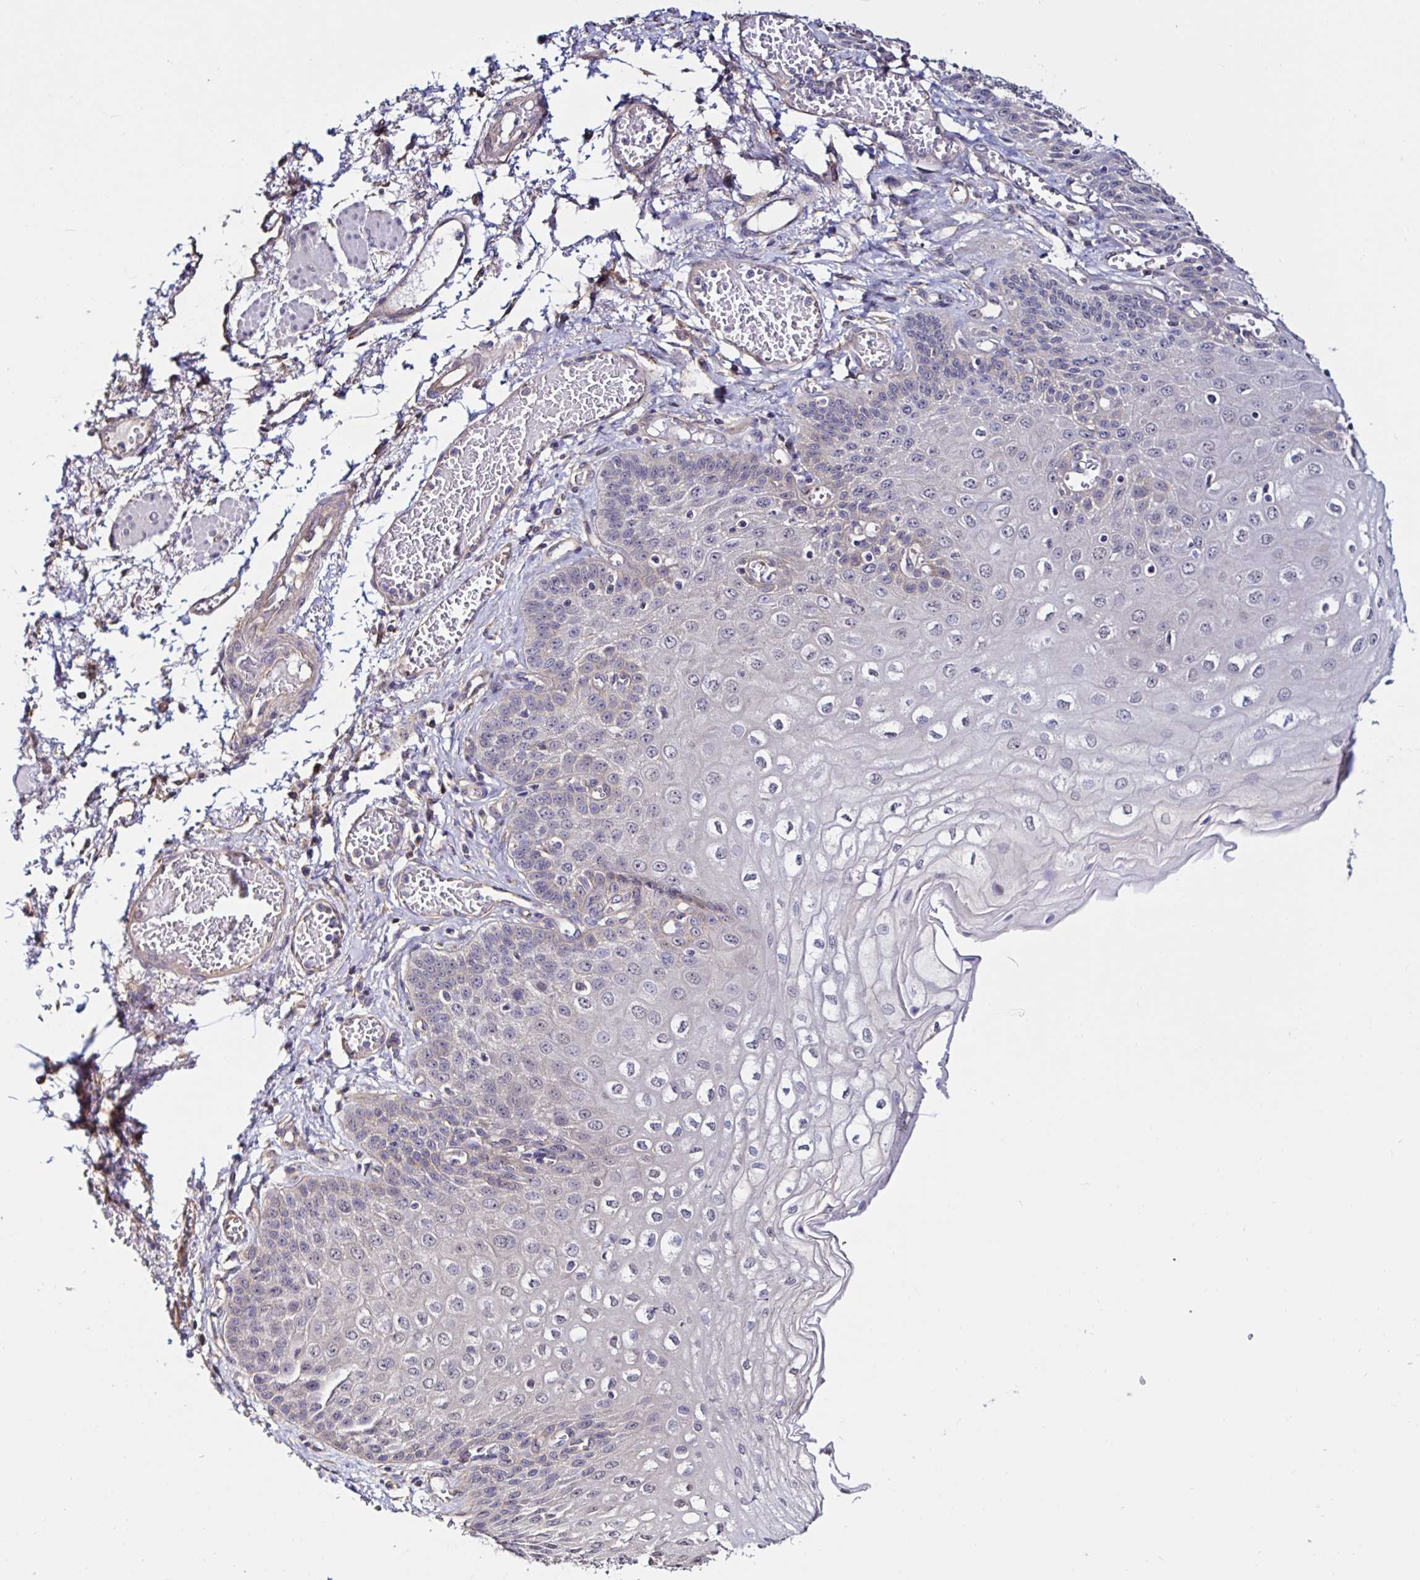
{"staining": {"intensity": "weak", "quantity": "<25%", "location": "cytoplasmic/membranous"}, "tissue": "esophagus", "cell_type": "Squamous epithelial cells", "image_type": "normal", "snomed": [{"axis": "morphology", "description": "Normal tissue, NOS"}, {"axis": "morphology", "description": "Adenocarcinoma, NOS"}, {"axis": "topography", "description": "Esophagus"}], "caption": "Immunohistochemistry image of benign human esophagus stained for a protein (brown), which displays no expression in squamous epithelial cells.", "gene": "RSRP1", "patient": {"sex": "male", "age": 81}}